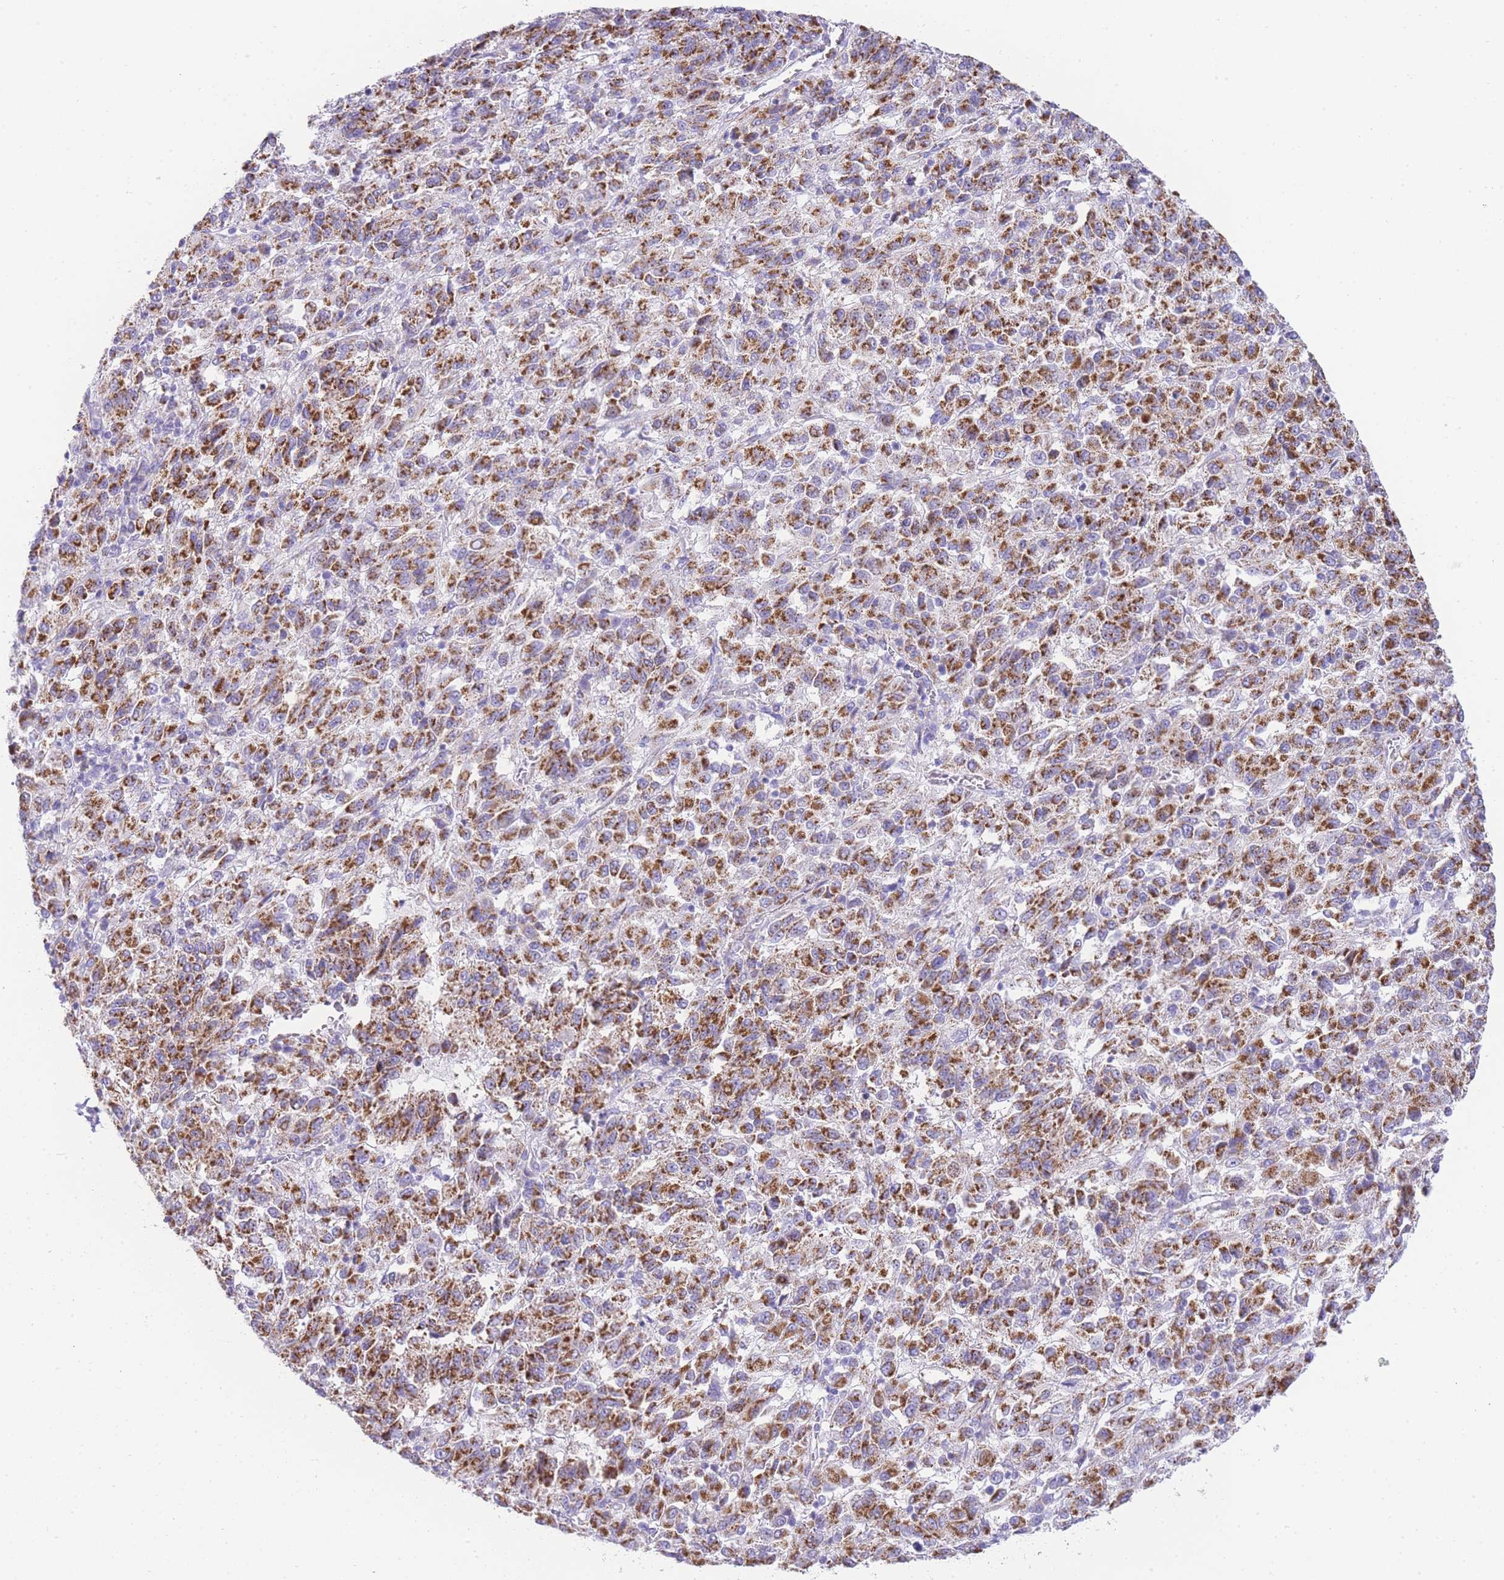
{"staining": {"intensity": "moderate", "quantity": ">75%", "location": "cytoplasmic/membranous"}, "tissue": "melanoma", "cell_type": "Tumor cells", "image_type": "cancer", "snomed": [{"axis": "morphology", "description": "Malignant melanoma, Metastatic site"}, {"axis": "topography", "description": "Lung"}], "caption": "A medium amount of moderate cytoplasmic/membranous positivity is seen in approximately >75% of tumor cells in melanoma tissue. The protein of interest is stained brown, and the nuclei are stained in blue (DAB (3,3'-diaminobenzidine) IHC with brightfield microscopy, high magnification).", "gene": "ACSM4", "patient": {"sex": "male", "age": 64}}